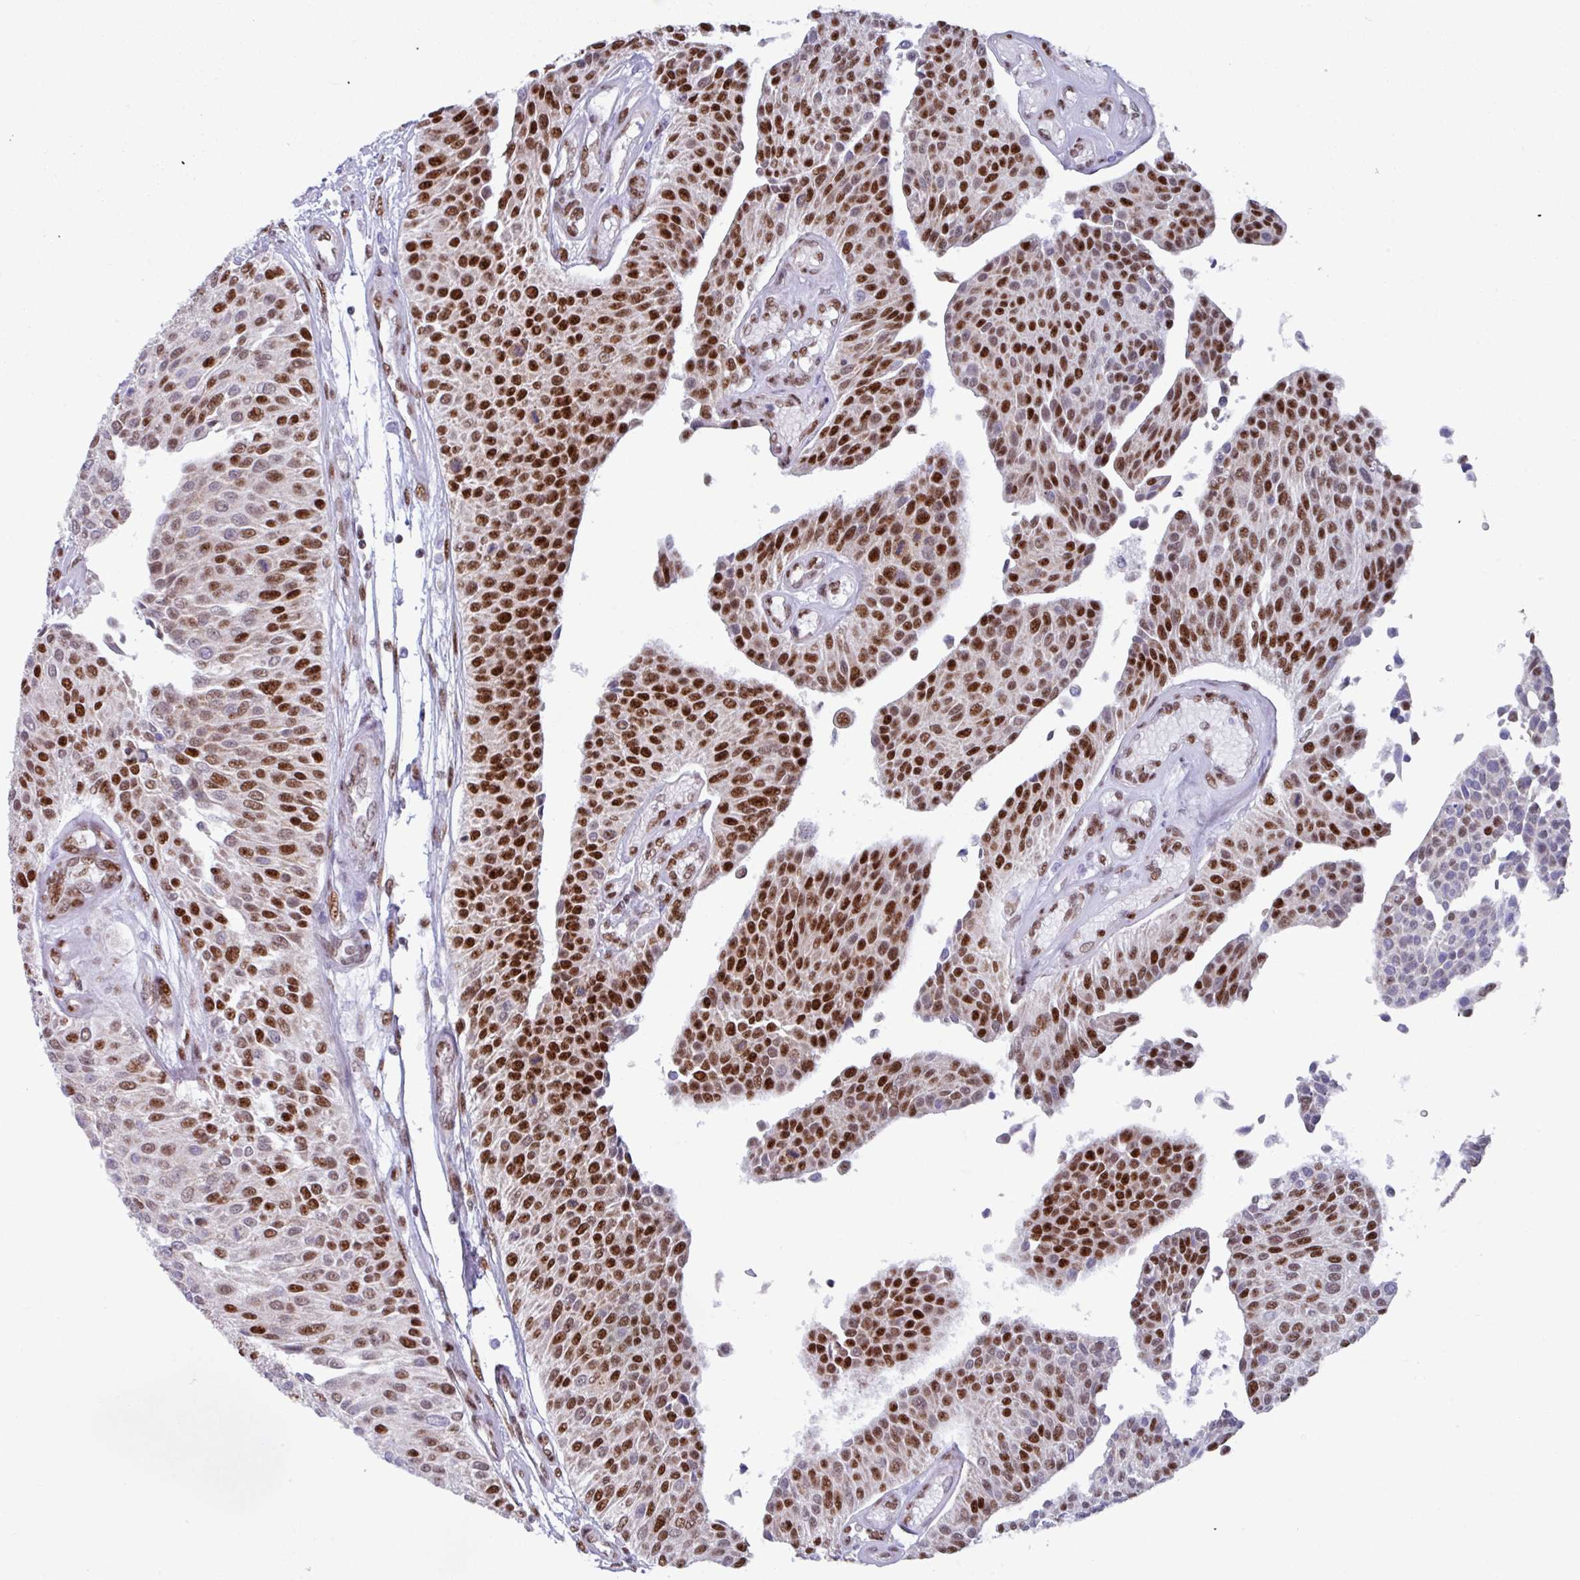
{"staining": {"intensity": "strong", "quantity": ">75%", "location": "nuclear"}, "tissue": "urothelial cancer", "cell_type": "Tumor cells", "image_type": "cancer", "snomed": [{"axis": "morphology", "description": "Urothelial carcinoma, NOS"}, {"axis": "topography", "description": "Urinary bladder"}], "caption": "Transitional cell carcinoma was stained to show a protein in brown. There is high levels of strong nuclear staining in approximately >75% of tumor cells.", "gene": "PUF60", "patient": {"sex": "male", "age": 55}}